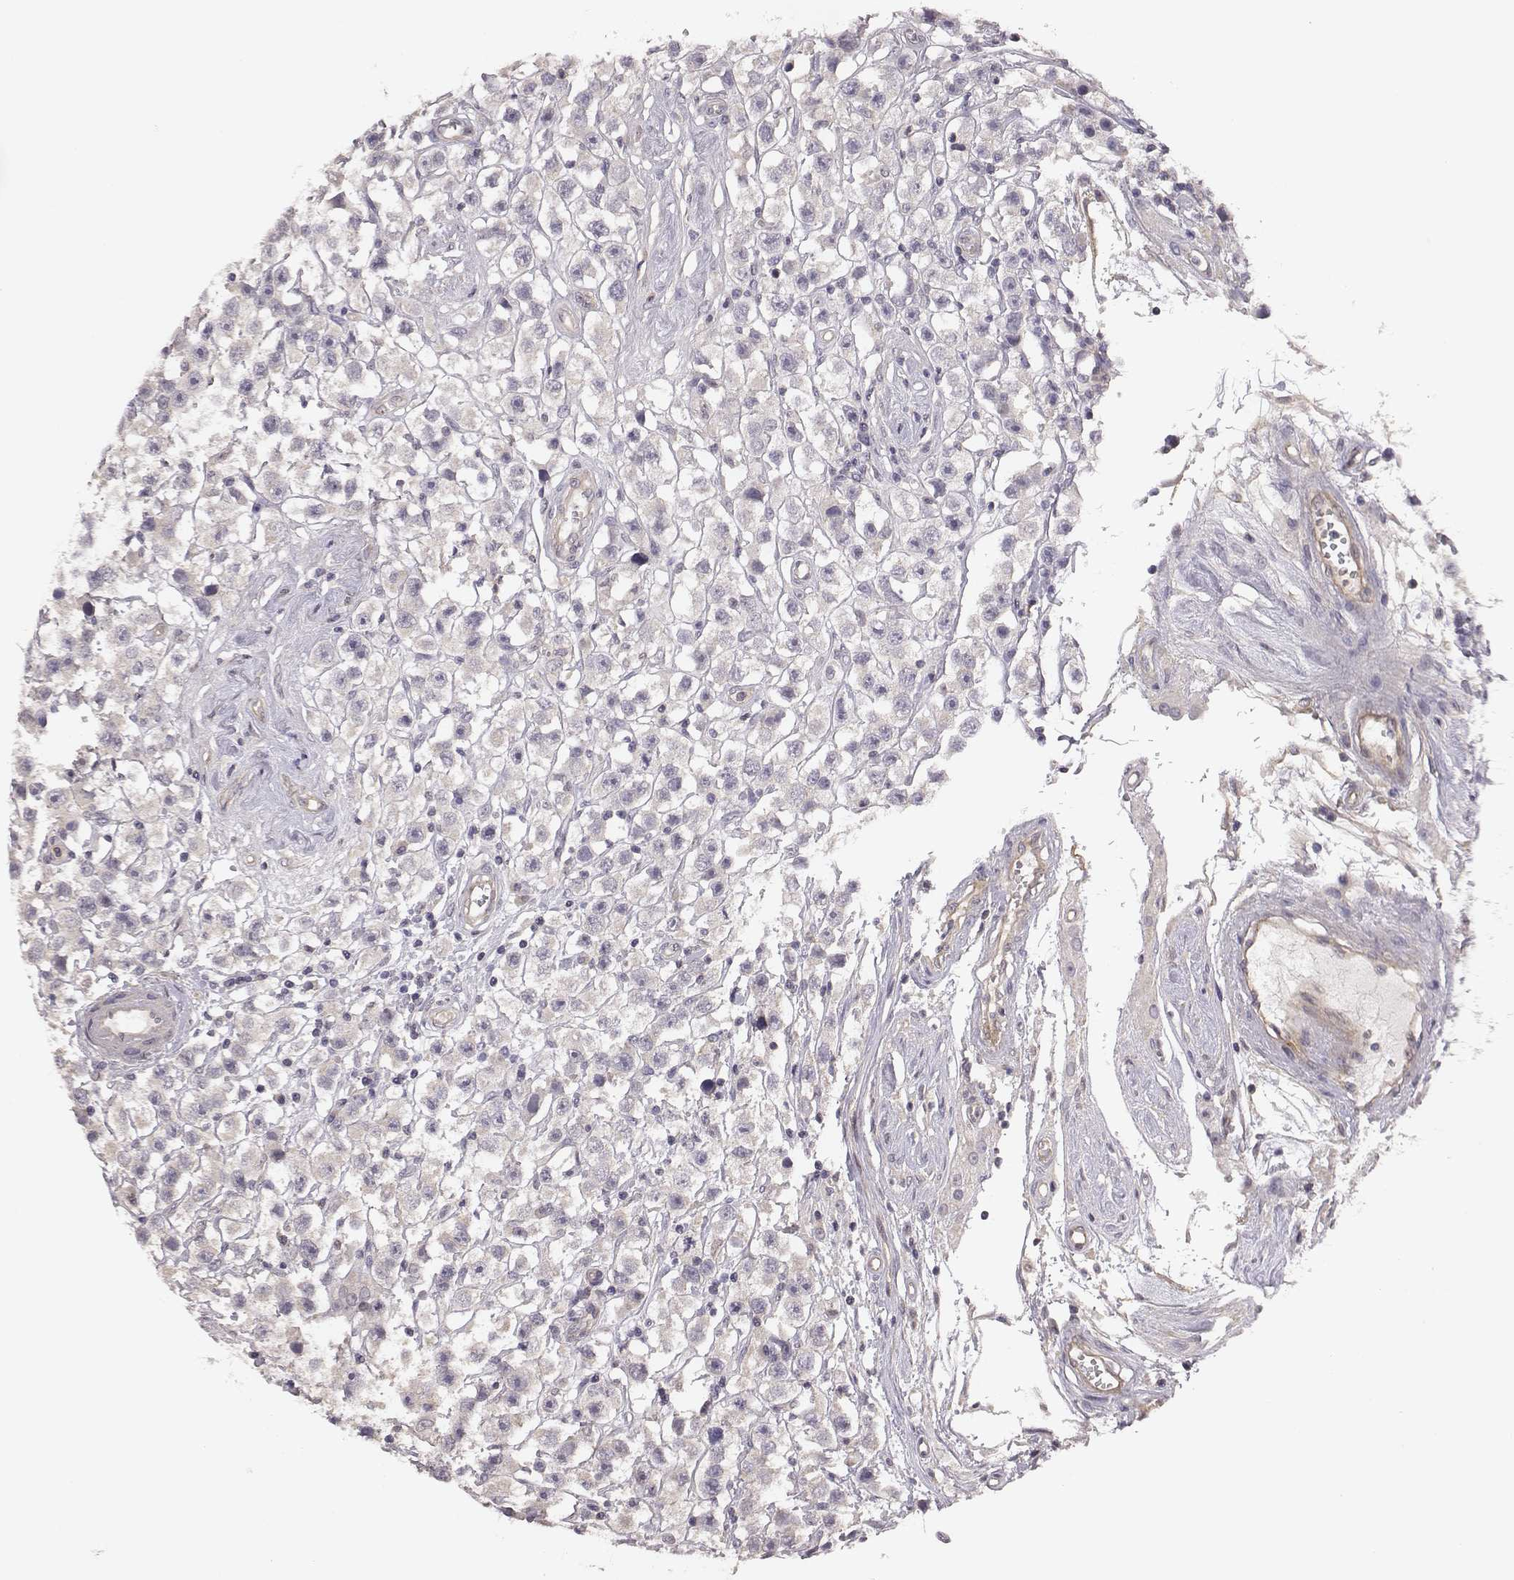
{"staining": {"intensity": "negative", "quantity": "none", "location": "none"}, "tissue": "testis cancer", "cell_type": "Tumor cells", "image_type": "cancer", "snomed": [{"axis": "morphology", "description": "Seminoma, NOS"}, {"axis": "topography", "description": "Testis"}], "caption": "Immunohistochemical staining of seminoma (testis) shows no significant staining in tumor cells. (DAB IHC with hematoxylin counter stain).", "gene": "SCARF1", "patient": {"sex": "male", "age": 45}}